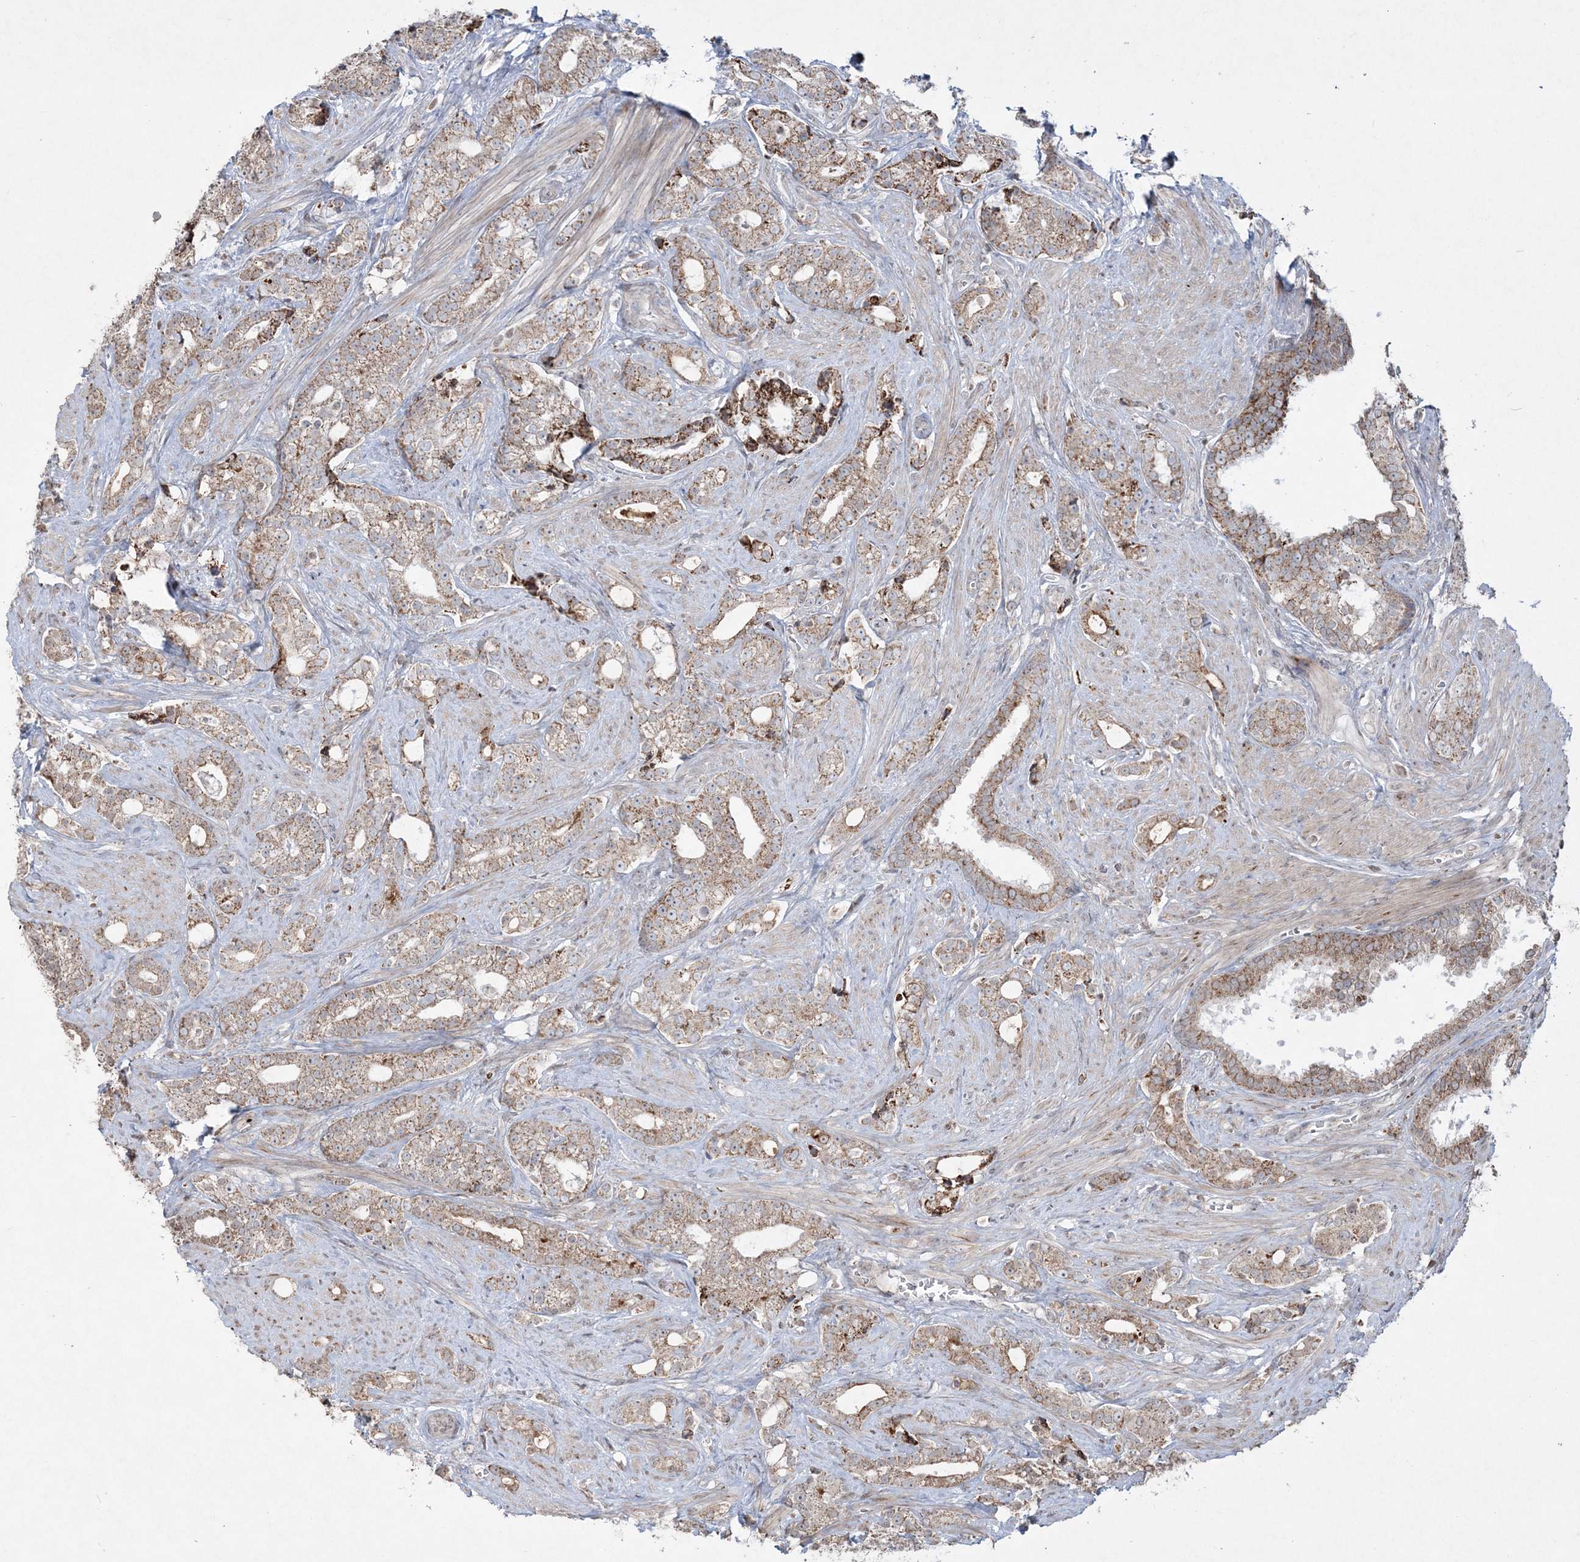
{"staining": {"intensity": "strong", "quantity": "<25%", "location": "cytoplasmic/membranous"}, "tissue": "prostate cancer", "cell_type": "Tumor cells", "image_type": "cancer", "snomed": [{"axis": "morphology", "description": "Adenocarcinoma, High grade"}, {"axis": "topography", "description": "Prostate and seminal vesicle, NOS"}], "caption": "DAB immunohistochemical staining of human prostate cancer shows strong cytoplasmic/membranous protein positivity in about <25% of tumor cells. (DAB (3,3'-diaminobenzidine) IHC, brown staining for protein, blue staining for nuclei).", "gene": "TTC7A", "patient": {"sex": "male", "age": 67}}